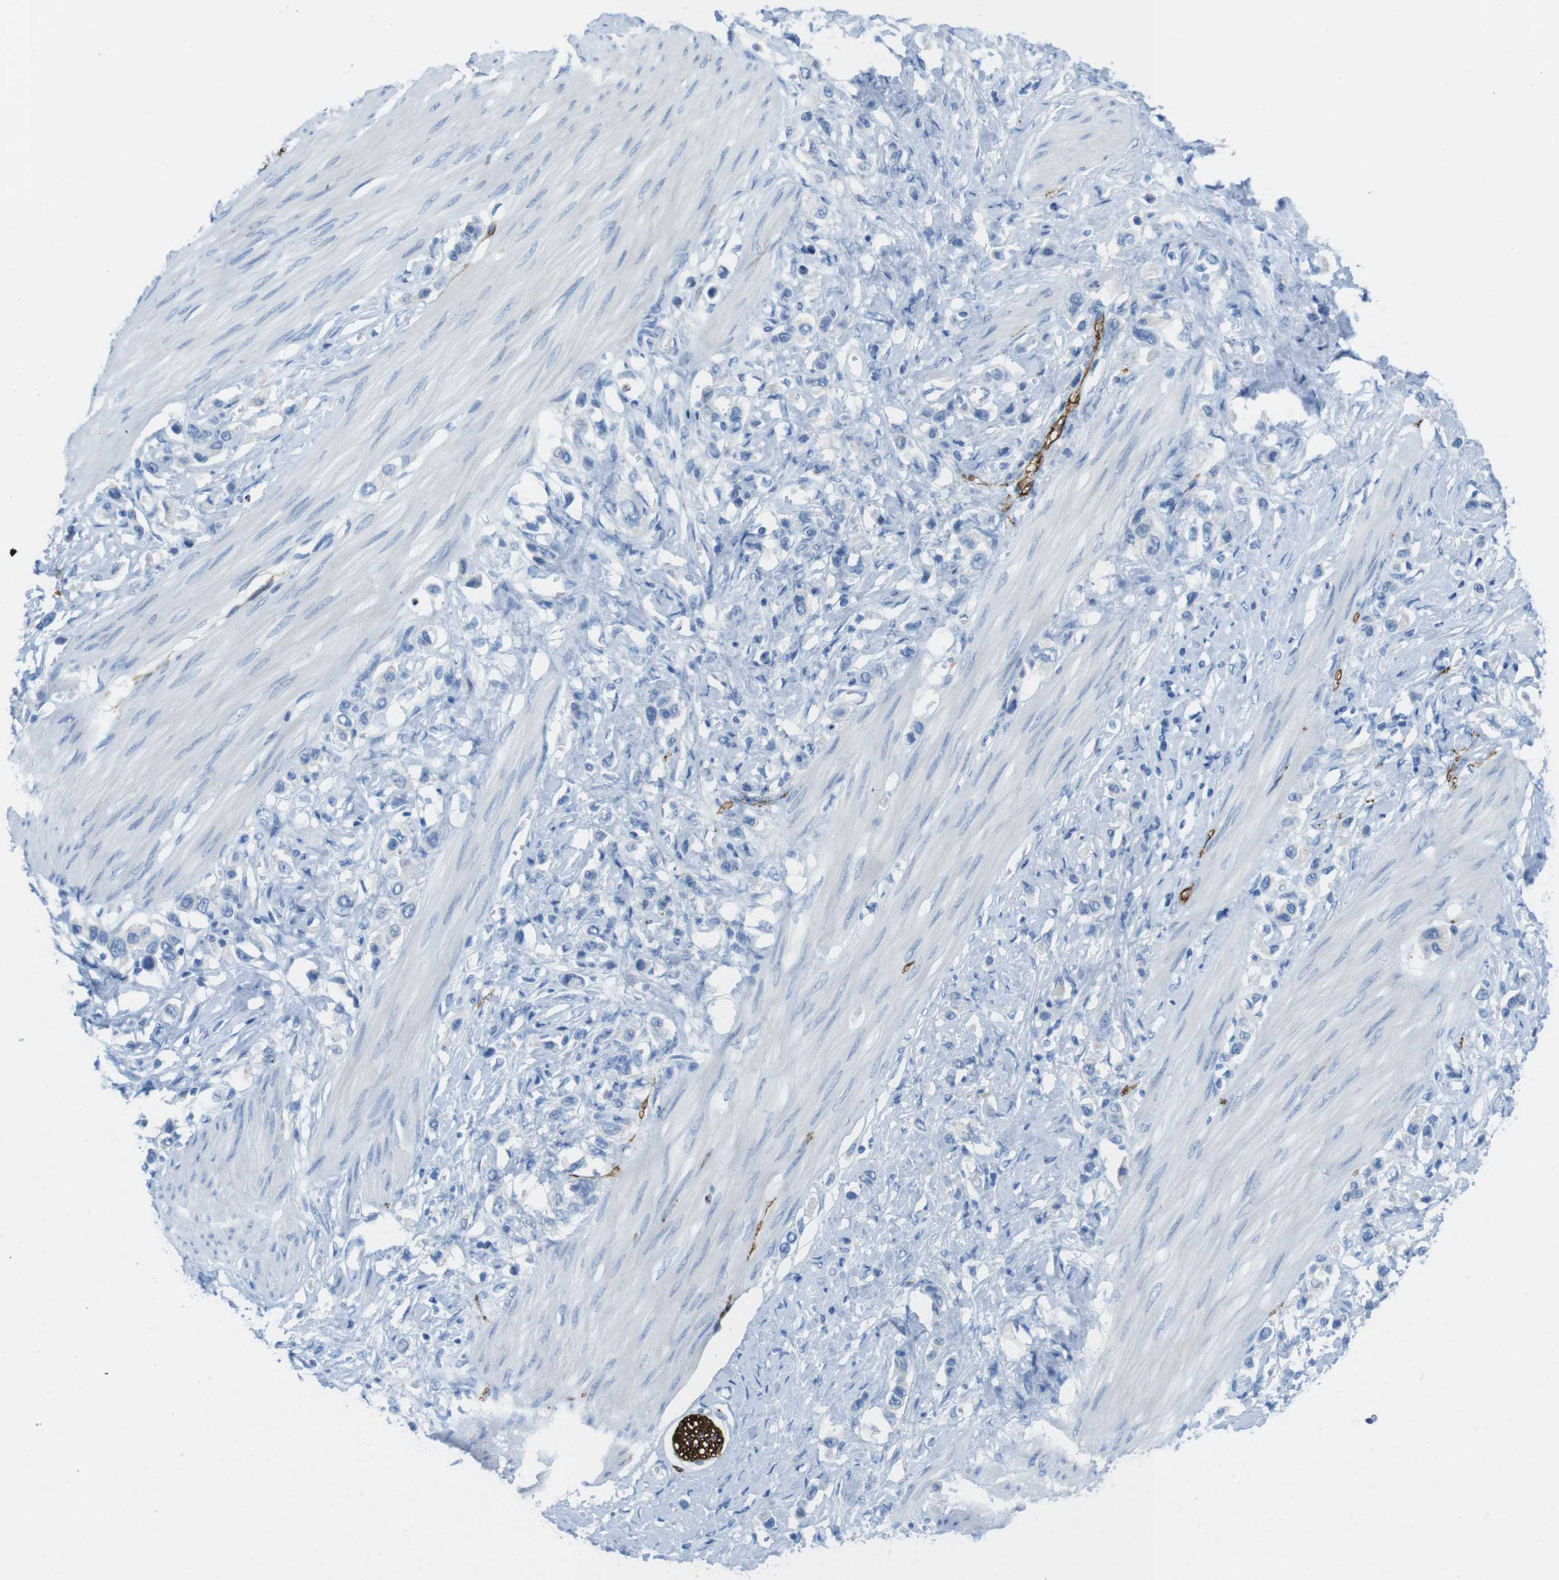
{"staining": {"intensity": "negative", "quantity": "none", "location": "none"}, "tissue": "stomach cancer", "cell_type": "Tumor cells", "image_type": "cancer", "snomed": [{"axis": "morphology", "description": "Adenocarcinoma, NOS"}, {"axis": "topography", "description": "Stomach"}], "caption": "Immunohistochemical staining of stomach cancer (adenocarcinoma) displays no significant expression in tumor cells.", "gene": "GAP43", "patient": {"sex": "female", "age": 65}}